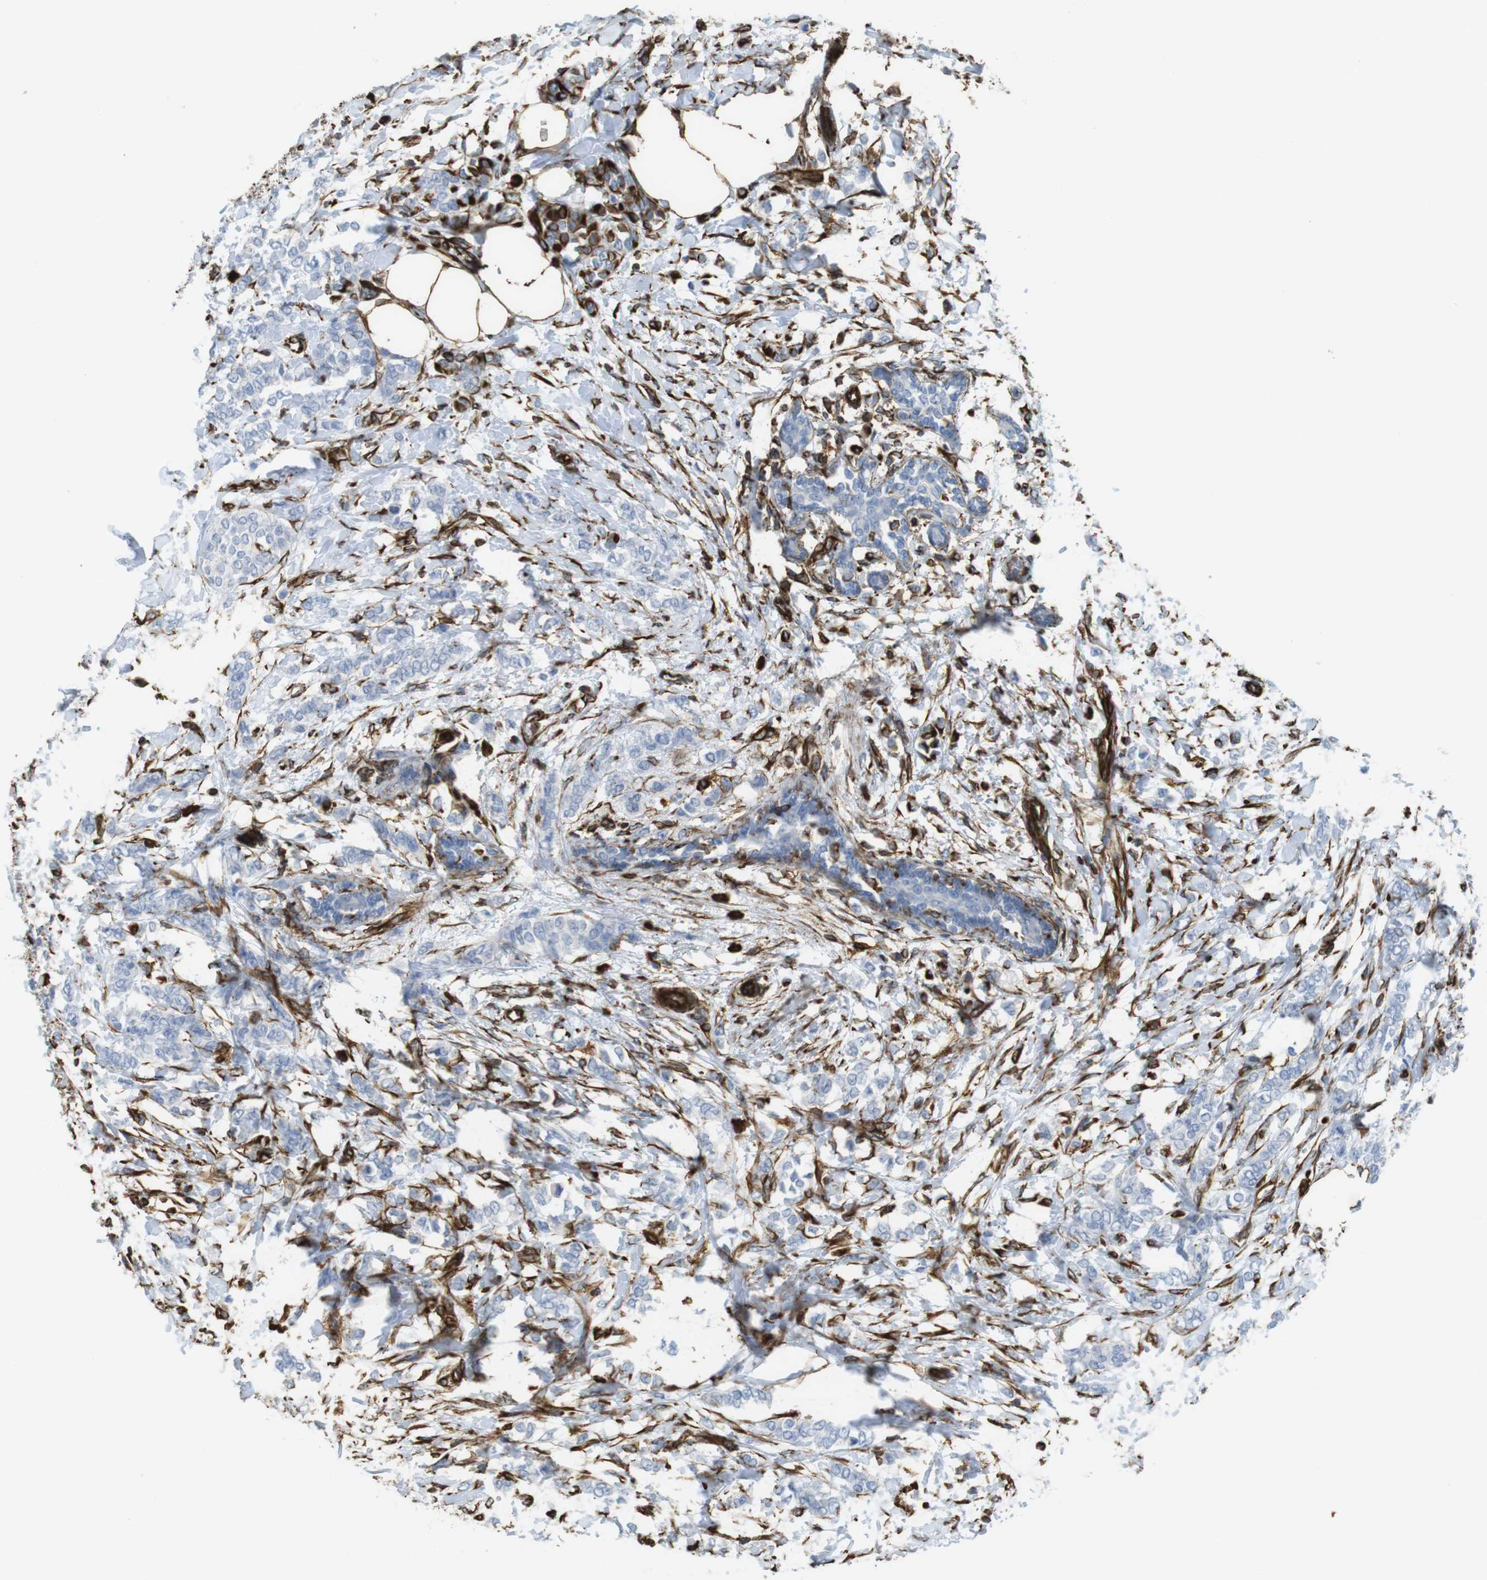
{"staining": {"intensity": "negative", "quantity": "none", "location": "none"}, "tissue": "breast cancer", "cell_type": "Tumor cells", "image_type": "cancer", "snomed": [{"axis": "morphology", "description": "Lobular carcinoma, in situ"}, {"axis": "morphology", "description": "Lobular carcinoma"}, {"axis": "topography", "description": "Breast"}], "caption": "Protein analysis of breast cancer shows no significant staining in tumor cells.", "gene": "RALGPS1", "patient": {"sex": "female", "age": 41}}